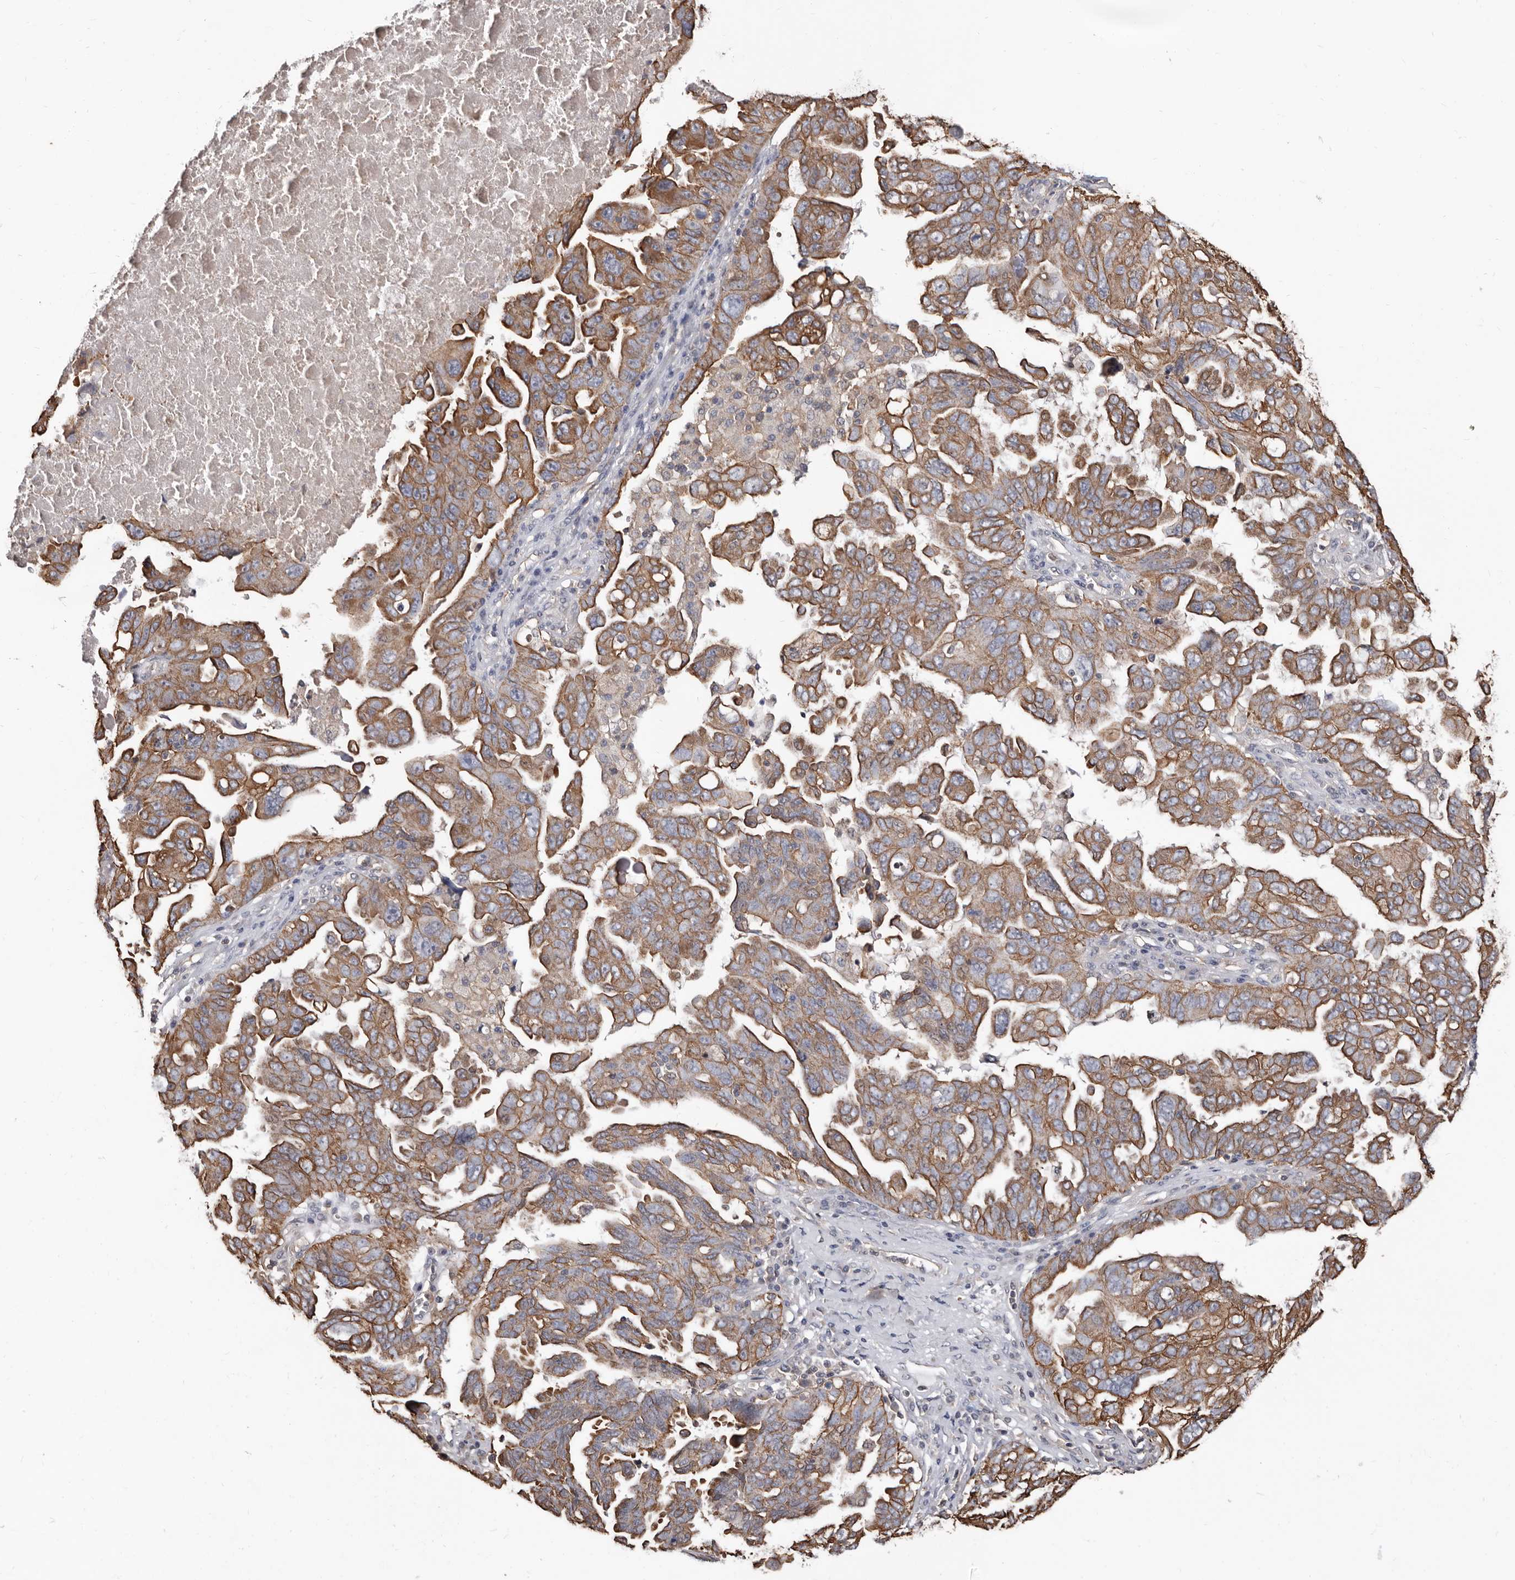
{"staining": {"intensity": "moderate", "quantity": ">75%", "location": "cytoplasmic/membranous"}, "tissue": "ovarian cancer", "cell_type": "Tumor cells", "image_type": "cancer", "snomed": [{"axis": "morphology", "description": "Carcinoma, endometroid"}, {"axis": "topography", "description": "Ovary"}], "caption": "Ovarian cancer stained with a brown dye reveals moderate cytoplasmic/membranous positive staining in about >75% of tumor cells.", "gene": "MRPL18", "patient": {"sex": "female", "age": 62}}